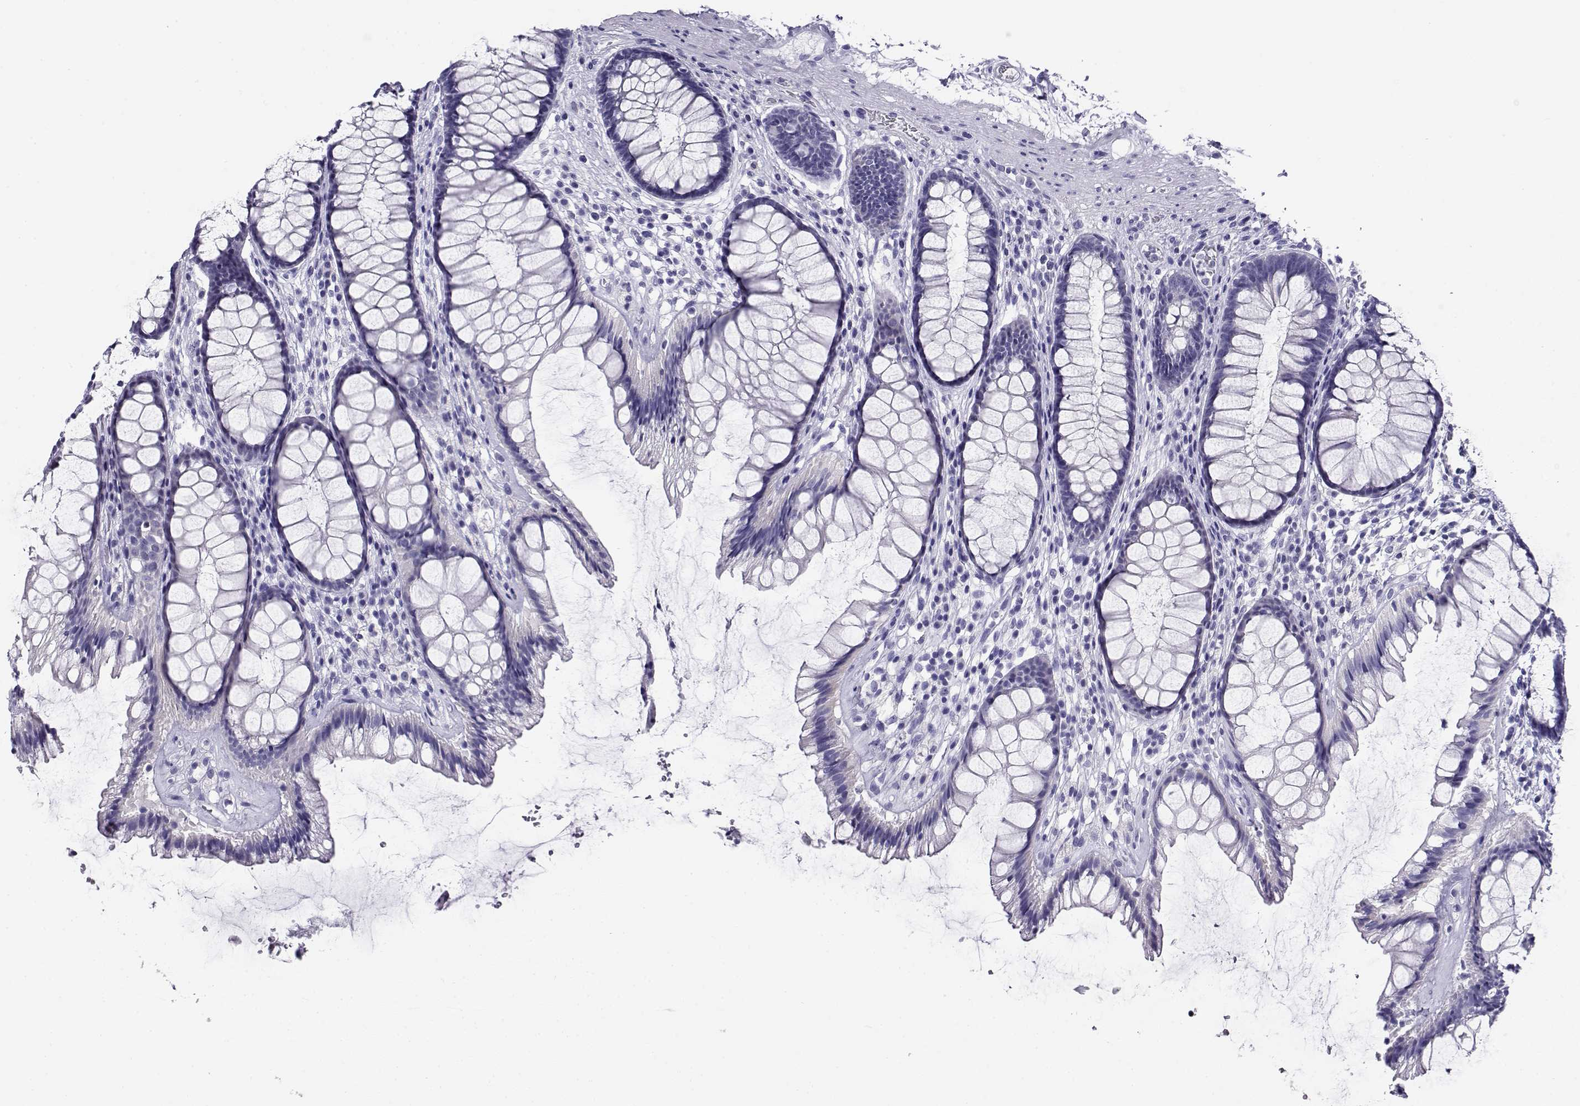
{"staining": {"intensity": "negative", "quantity": "none", "location": "none"}, "tissue": "rectum", "cell_type": "Glandular cells", "image_type": "normal", "snomed": [{"axis": "morphology", "description": "Normal tissue, NOS"}, {"axis": "topography", "description": "Rectum"}], "caption": "IHC micrograph of benign rectum: rectum stained with DAB displays no significant protein staining in glandular cells. (DAB (3,3'-diaminobenzidine) immunohistochemistry with hematoxylin counter stain).", "gene": "CABS1", "patient": {"sex": "male", "age": 72}}